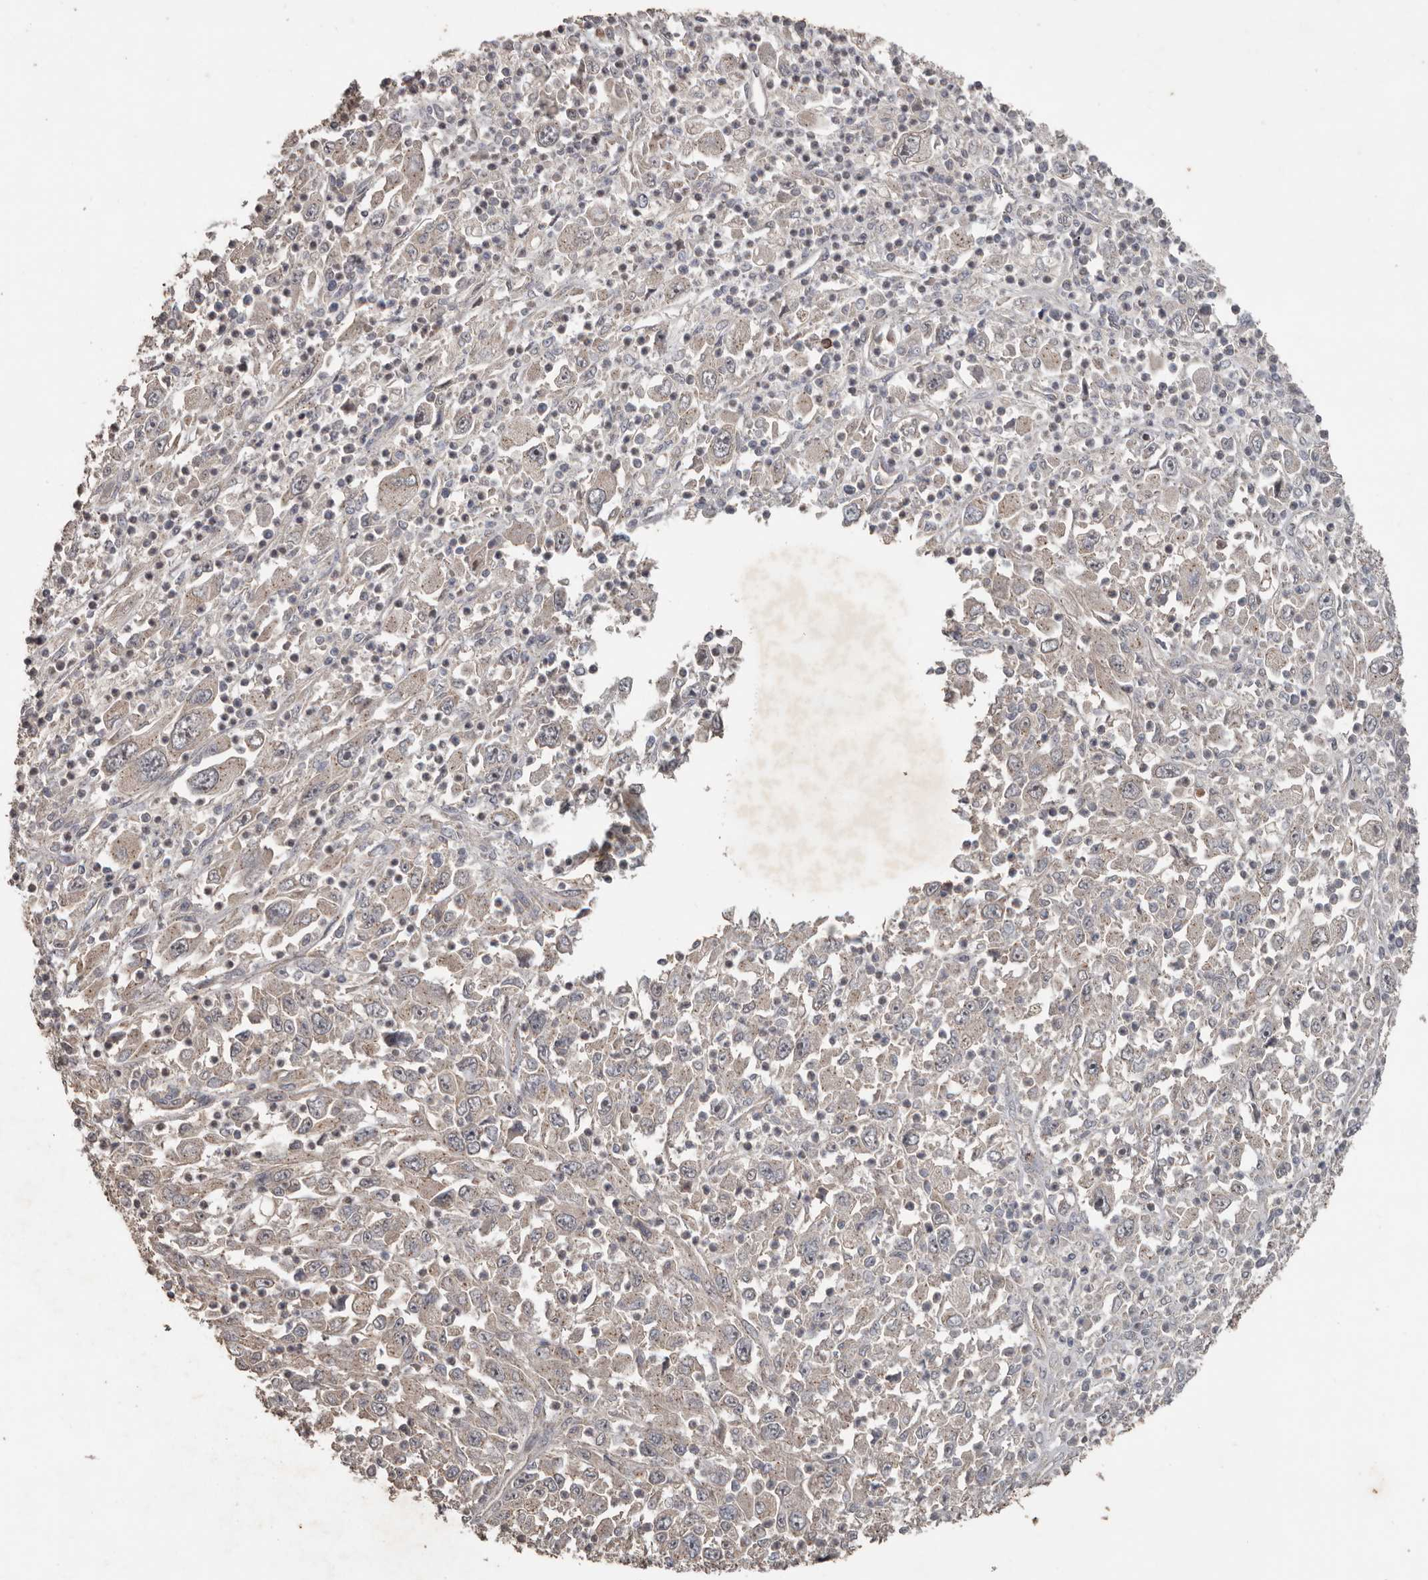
{"staining": {"intensity": "weak", "quantity": "25%-75%", "location": "cytoplasmic/membranous"}, "tissue": "melanoma", "cell_type": "Tumor cells", "image_type": "cancer", "snomed": [{"axis": "morphology", "description": "Malignant melanoma, Metastatic site"}, {"axis": "topography", "description": "Skin"}], "caption": "Melanoma stained with immunohistochemistry (IHC) demonstrates weak cytoplasmic/membranous positivity in approximately 25%-75% of tumor cells.", "gene": "HYAL4", "patient": {"sex": "female", "age": 56}}